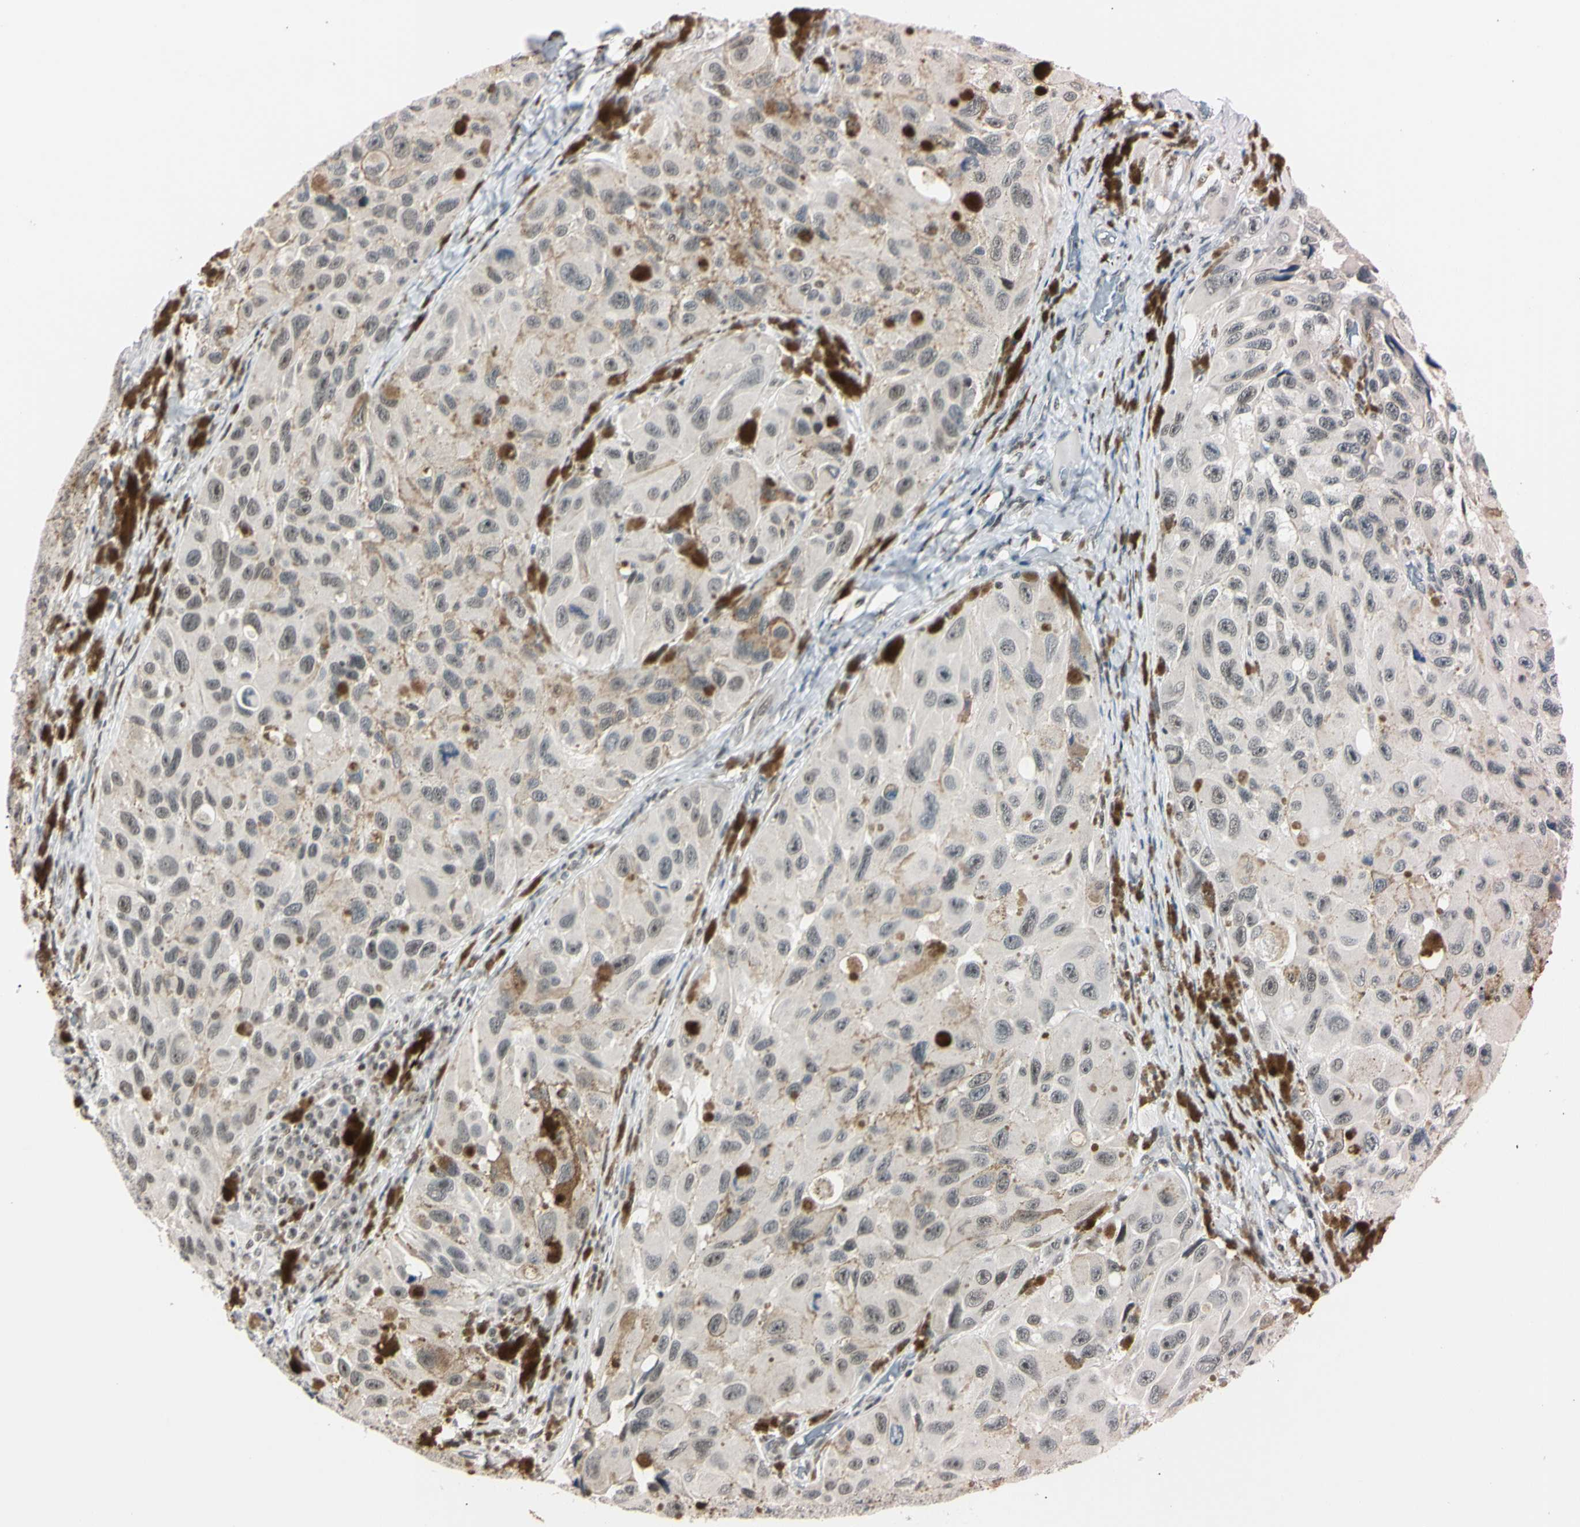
{"staining": {"intensity": "weak", "quantity": "25%-75%", "location": "nuclear"}, "tissue": "melanoma", "cell_type": "Tumor cells", "image_type": "cancer", "snomed": [{"axis": "morphology", "description": "Malignant melanoma, NOS"}, {"axis": "topography", "description": "Skin"}], "caption": "Tumor cells demonstrate low levels of weak nuclear staining in approximately 25%-75% of cells in human malignant melanoma. Ihc stains the protein of interest in brown and the nuclei are stained blue.", "gene": "C1orf174", "patient": {"sex": "female", "age": 73}}